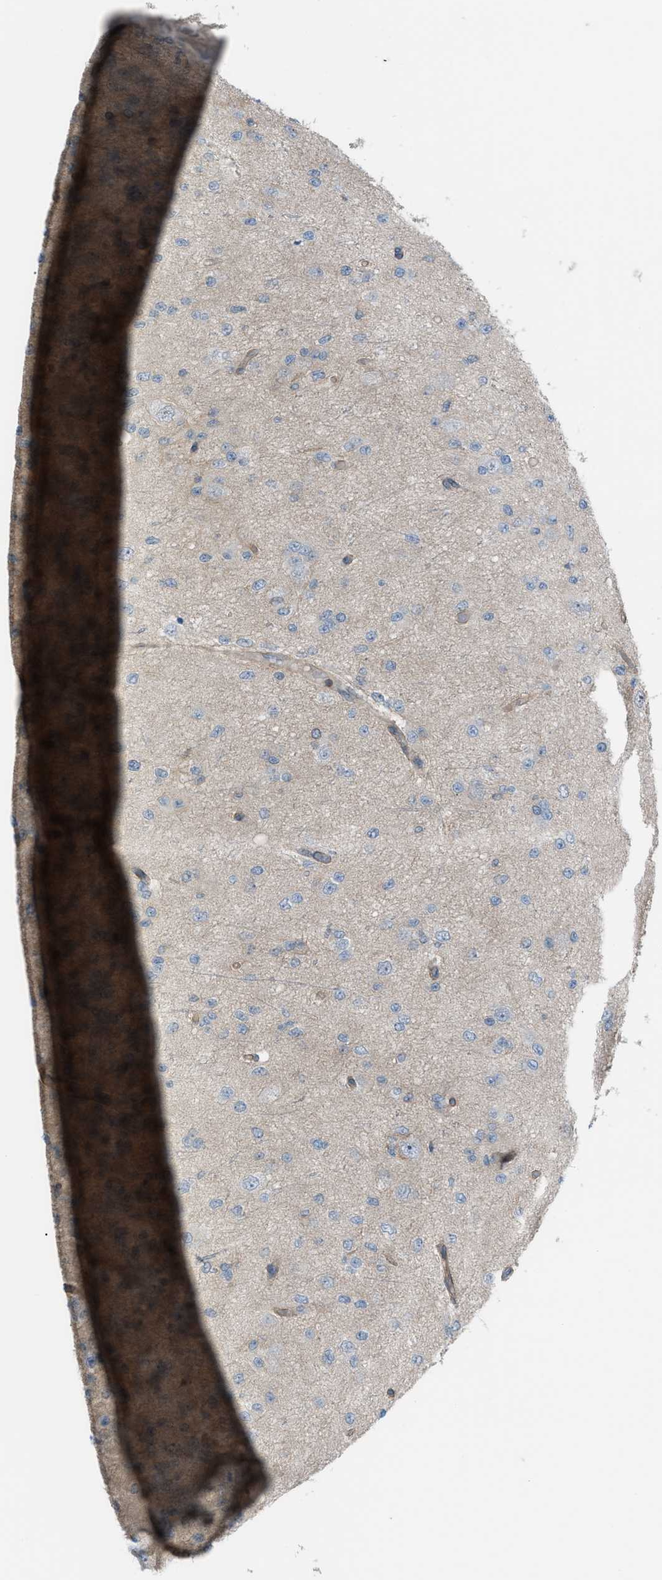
{"staining": {"intensity": "negative", "quantity": "none", "location": "none"}, "tissue": "glioma", "cell_type": "Tumor cells", "image_type": "cancer", "snomed": [{"axis": "morphology", "description": "Glioma, malignant, Low grade"}, {"axis": "topography", "description": "Brain"}], "caption": "This is an immunohistochemistry histopathology image of malignant glioma (low-grade). There is no positivity in tumor cells.", "gene": "DYRK1A", "patient": {"sex": "male", "age": 38}}